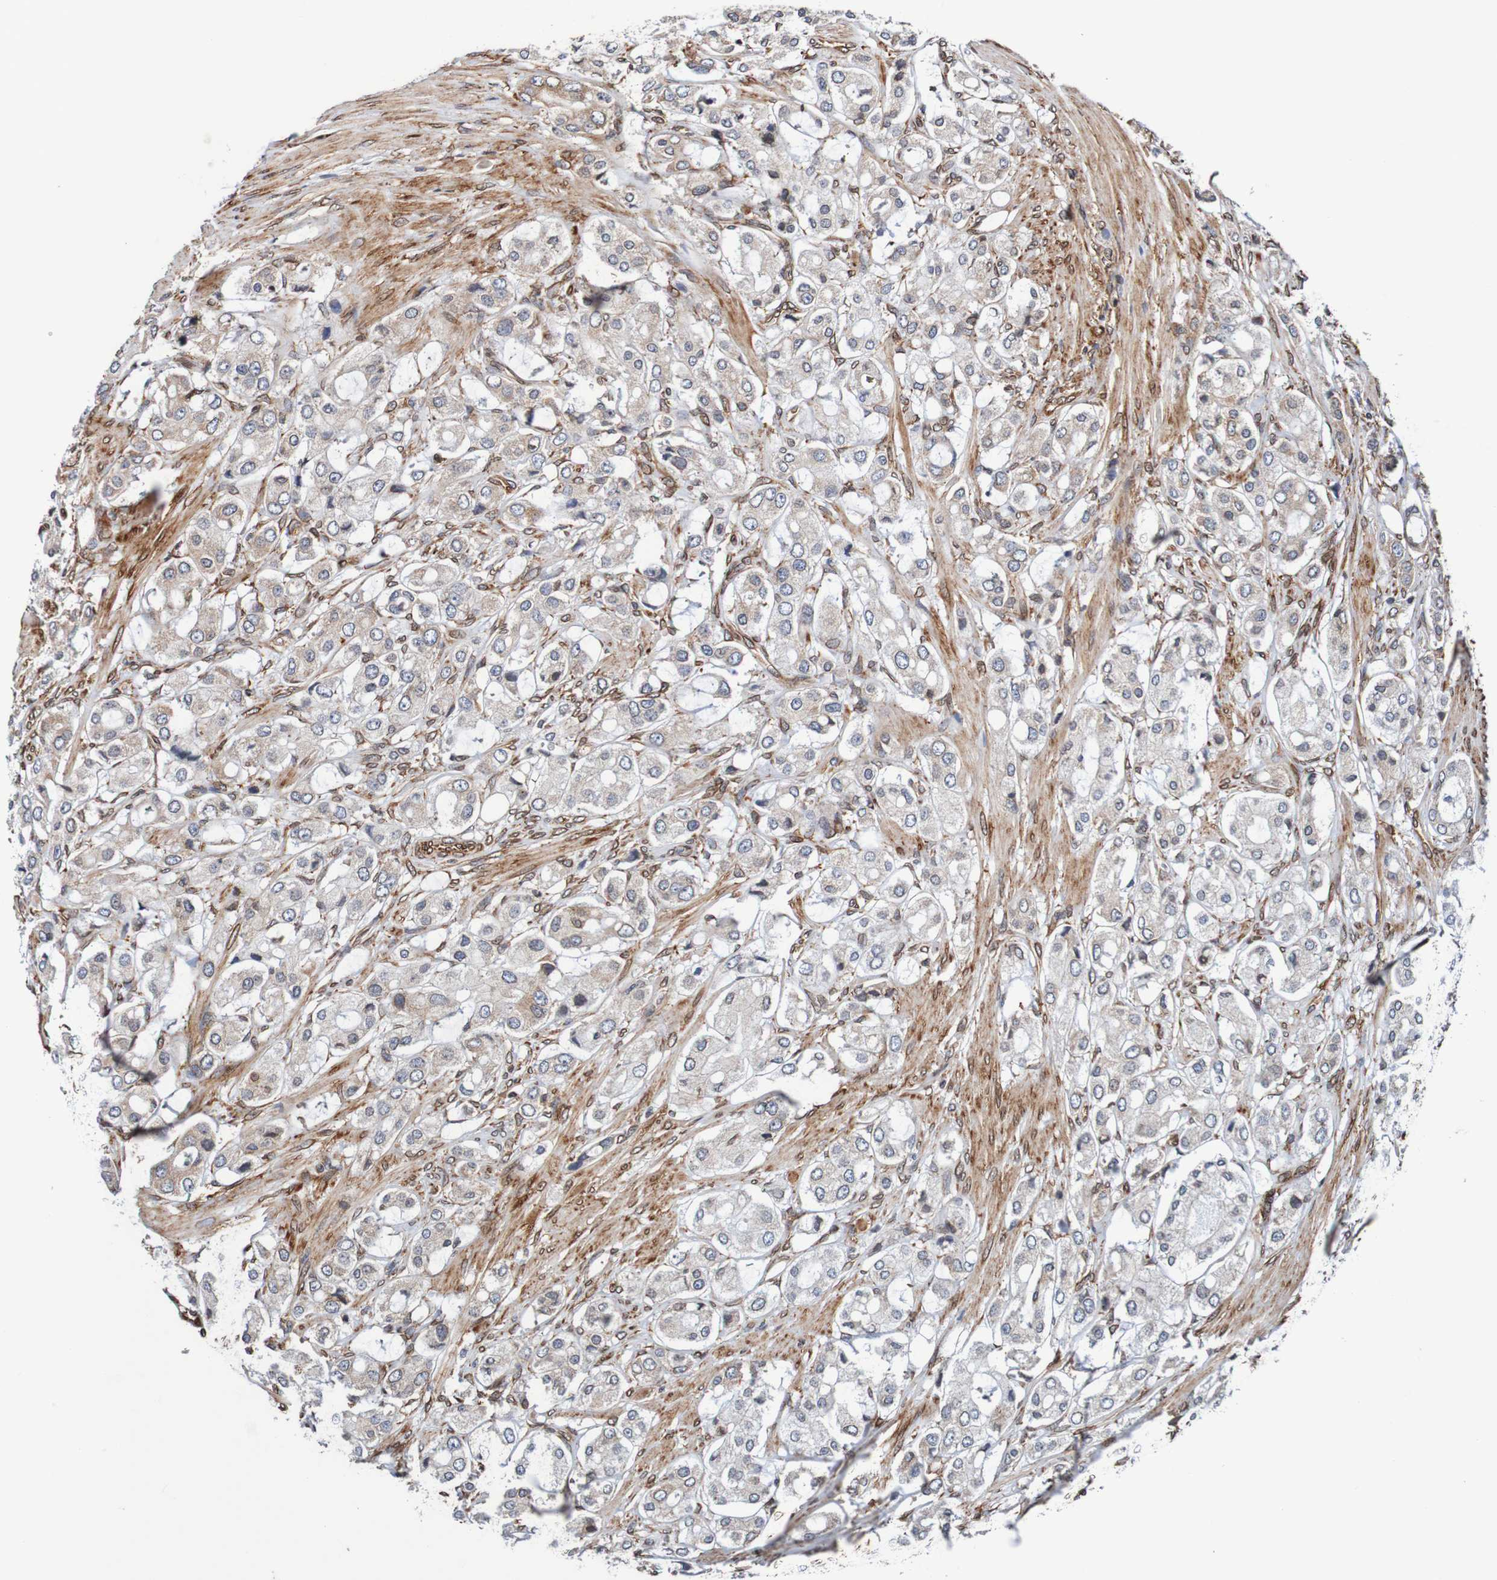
{"staining": {"intensity": "weak", "quantity": "25%-75%", "location": "cytoplasmic/membranous,nuclear"}, "tissue": "prostate cancer", "cell_type": "Tumor cells", "image_type": "cancer", "snomed": [{"axis": "morphology", "description": "Adenocarcinoma, High grade"}, {"axis": "topography", "description": "Prostate"}], "caption": "This is an image of immunohistochemistry staining of prostate cancer (adenocarcinoma (high-grade)), which shows weak expression in the cytoplasmic/membranous and nuclear of tumor cells.", "gene": "TMEM109", "patient": {"sex": "male", "age": 65}}